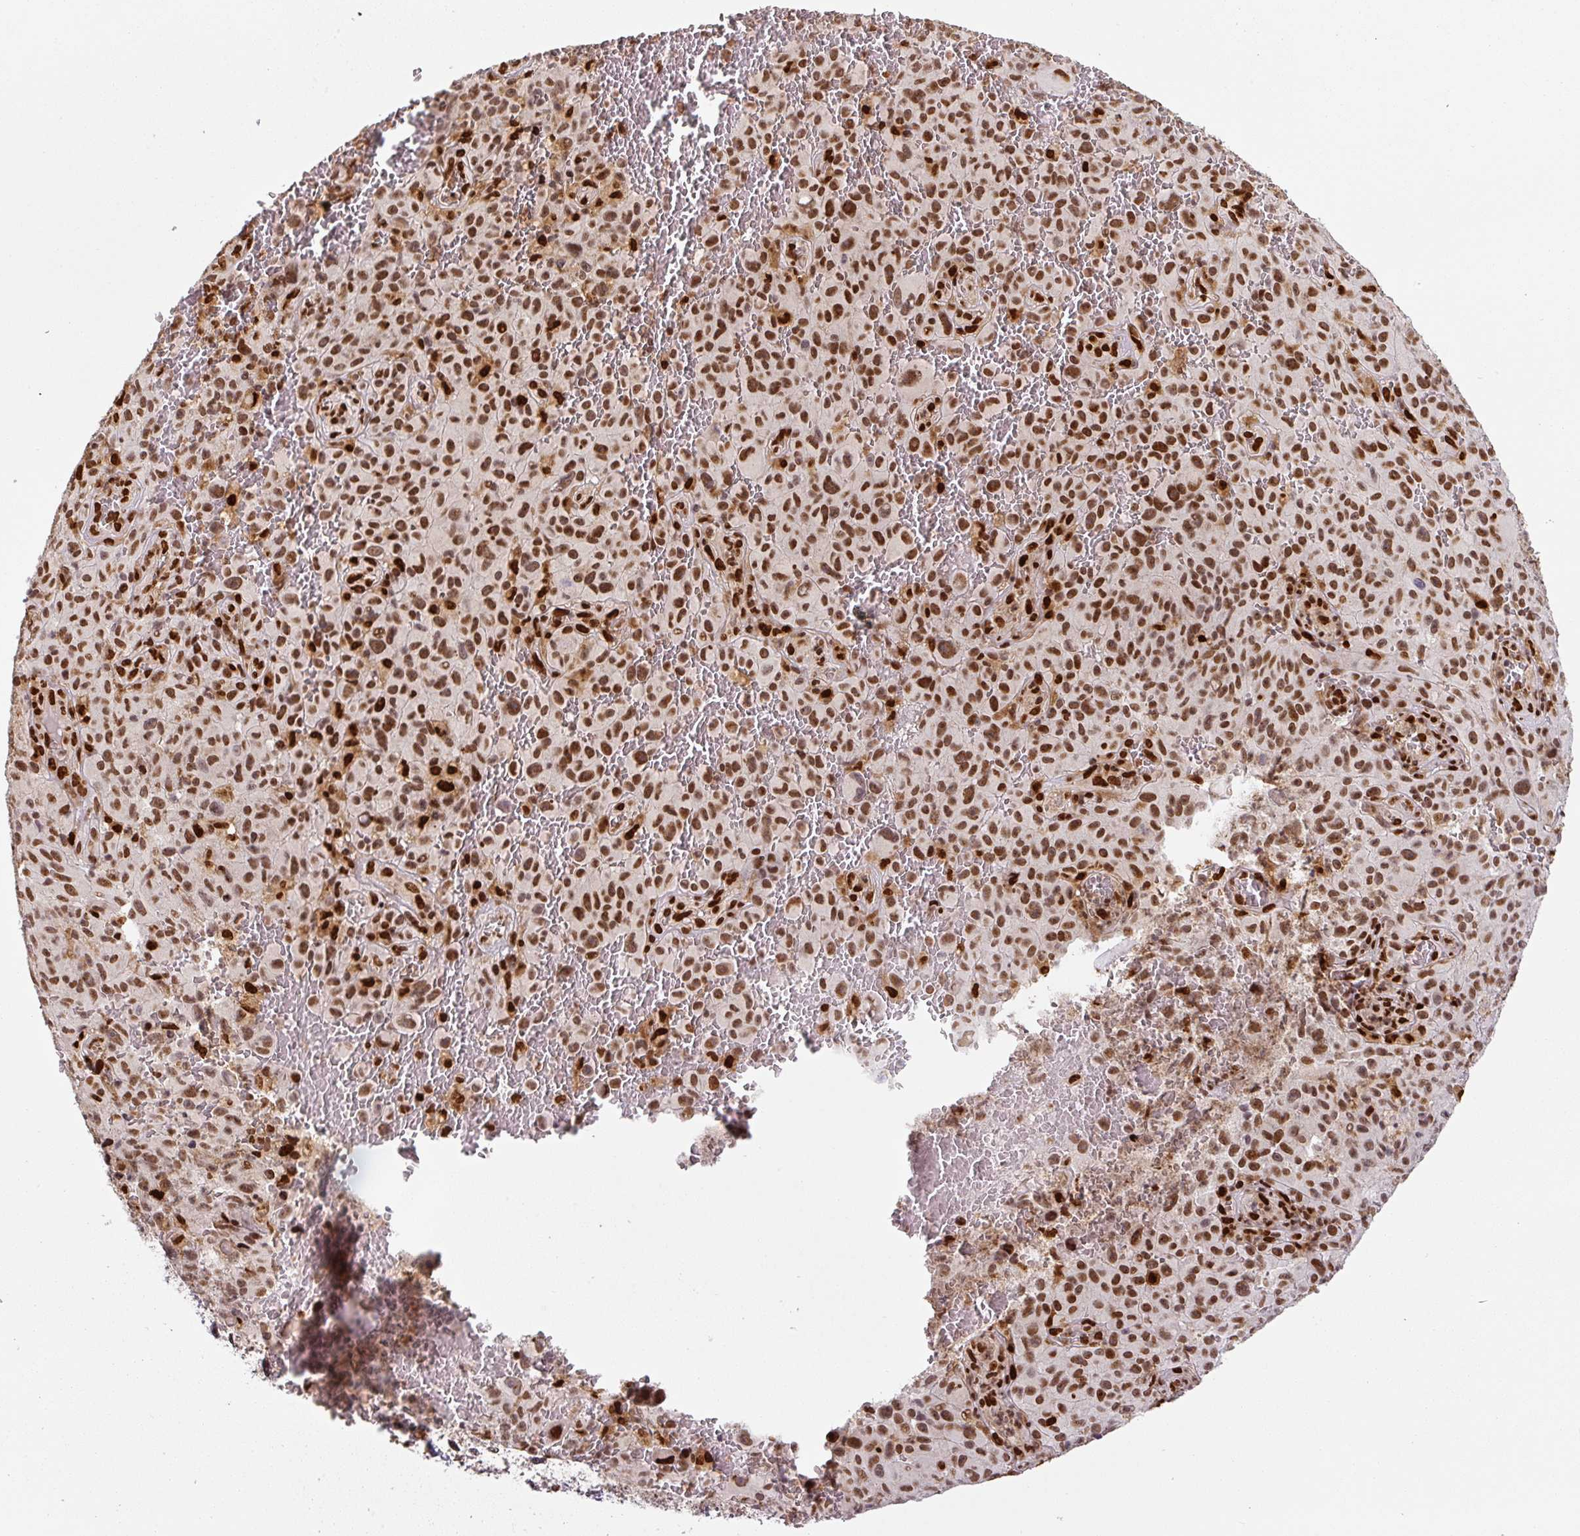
{"staining": {"intensity": "strong", "quantity": ">75%", "location": "nuclear"}, "tissue": "melanoma", "cell_type": "Tumor cells", "image_type": "cancer", "snomed": [{"axis": "morphology", "description": "Malignant melanoma, NOS"}, {"axis": "topography", "description": "Skin"}], "caption": "An immunohistochemistry photomicrograph of tumor tissue is shown. Protein staining in brown labels strong nuclear positivity in malignant melanoma within tumor cells.", "gene": "PYDC2", "patient": {"sex": "female", "age": 82}}